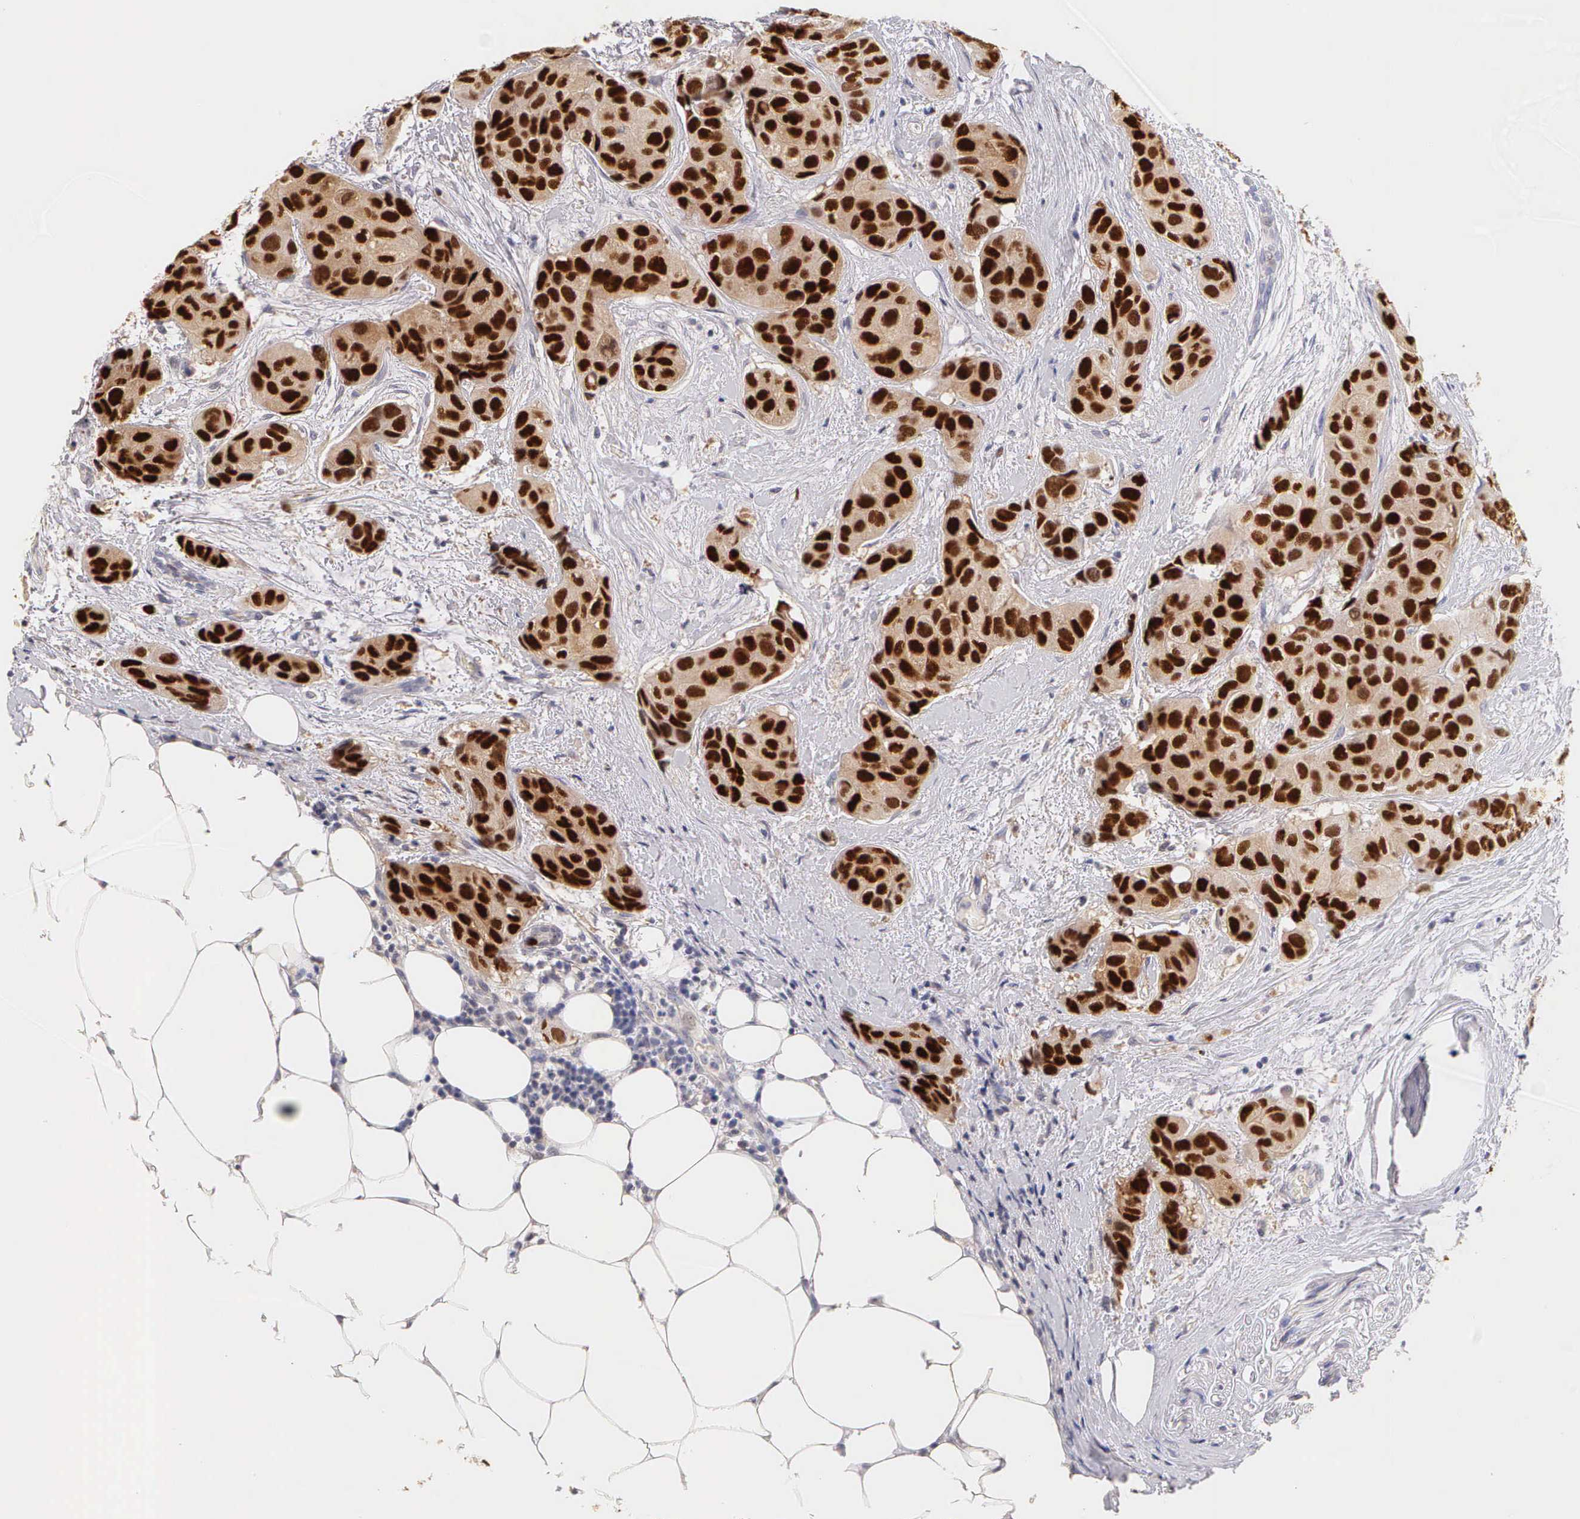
{"staining": {"intensity": "strong", "quantity": ">75%", "location": "nuclear"}, "tissue": "breast cancer", "cell_type": "Tumor cells", "image_type": "cancer", "snomed": [{"axis": "morphology", "description": "Duct carcinoma"}, {"axis": "topography", "description": "Breast"}], "caption": "Approximately >75% of tumor cells in human breast cancer show strong nuclear protein expression as visualized by brown immunohistochemical staining.", "gene": "ESR1", "patient": {"sex": "female", "age": 68}}